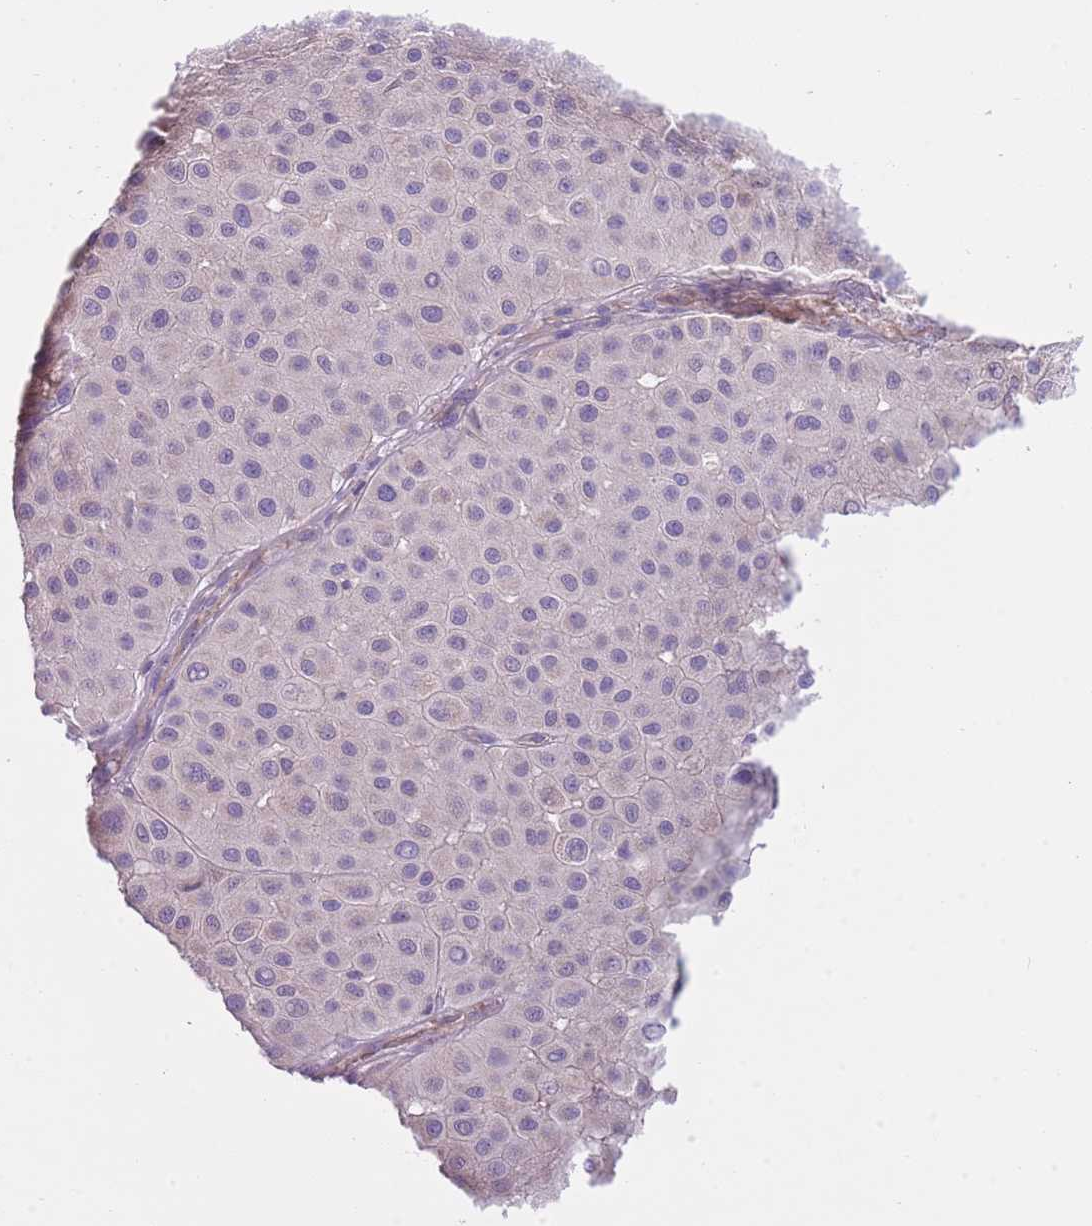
{"staining": {"intensity": "negative", "quantity": "none", "location": "none"}, "tissue": "melanoma", "cell_type": "Tumor cells", "image_type": "cancer", "snomed": [{"axis": "morphology", "description": "Malignant melanoma, Metastatic site"}, {"axis": "topography", "description": "Smooth muscle"}], "caption": "IHC of melanoma shows no staining in tumor cells.", "gene": "HES3", "patient": {"sex": "male", "age": 41}}